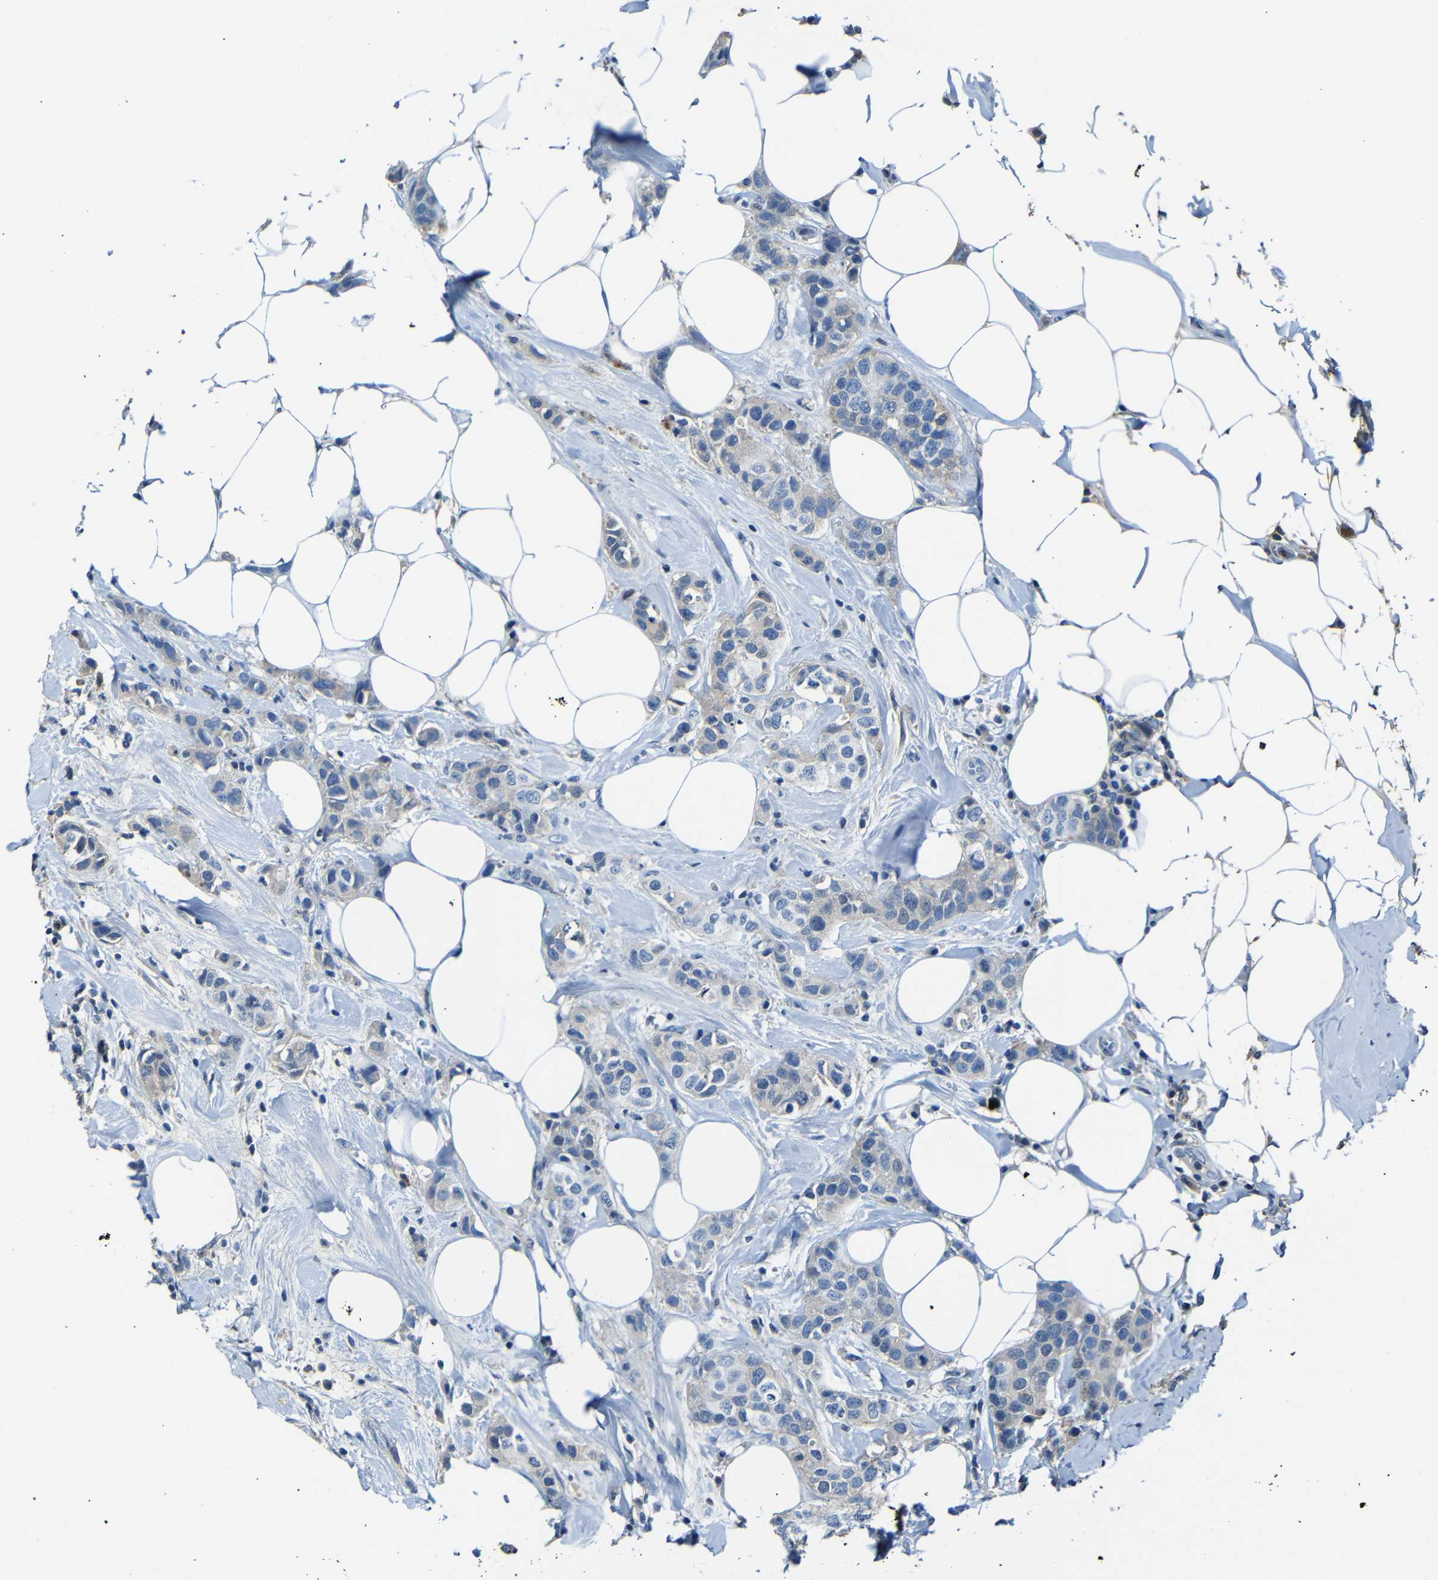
{"staining": {"intensity": "weak", "quantity": "25%-75%", "location": "cytoplasmic/membranous"}, "tissue": "breast cancer", "cell_type": "Tumor cells", "image_type": "cancer", "snomed": [{"axis": "morphology", "description": "Normal tissue, NOS"}, {"axis": "morphology", "description": "Duct carcinoma"}, {"axis": "topography", "description": "Breast"}], "caption": "Brown immunohistochemical staining in human invasive ductal carcinoma (breast) demonstrates weak cytoplasmic/membranous expression in approximately 25%-75% of tumor cells. (DAB (3,3'-diaminobenzidine) IHC, brown staining for protein, blue staining for nuclei).", "gene": "SERPINA1", "patient": {"sex": "female", "age": 50}}